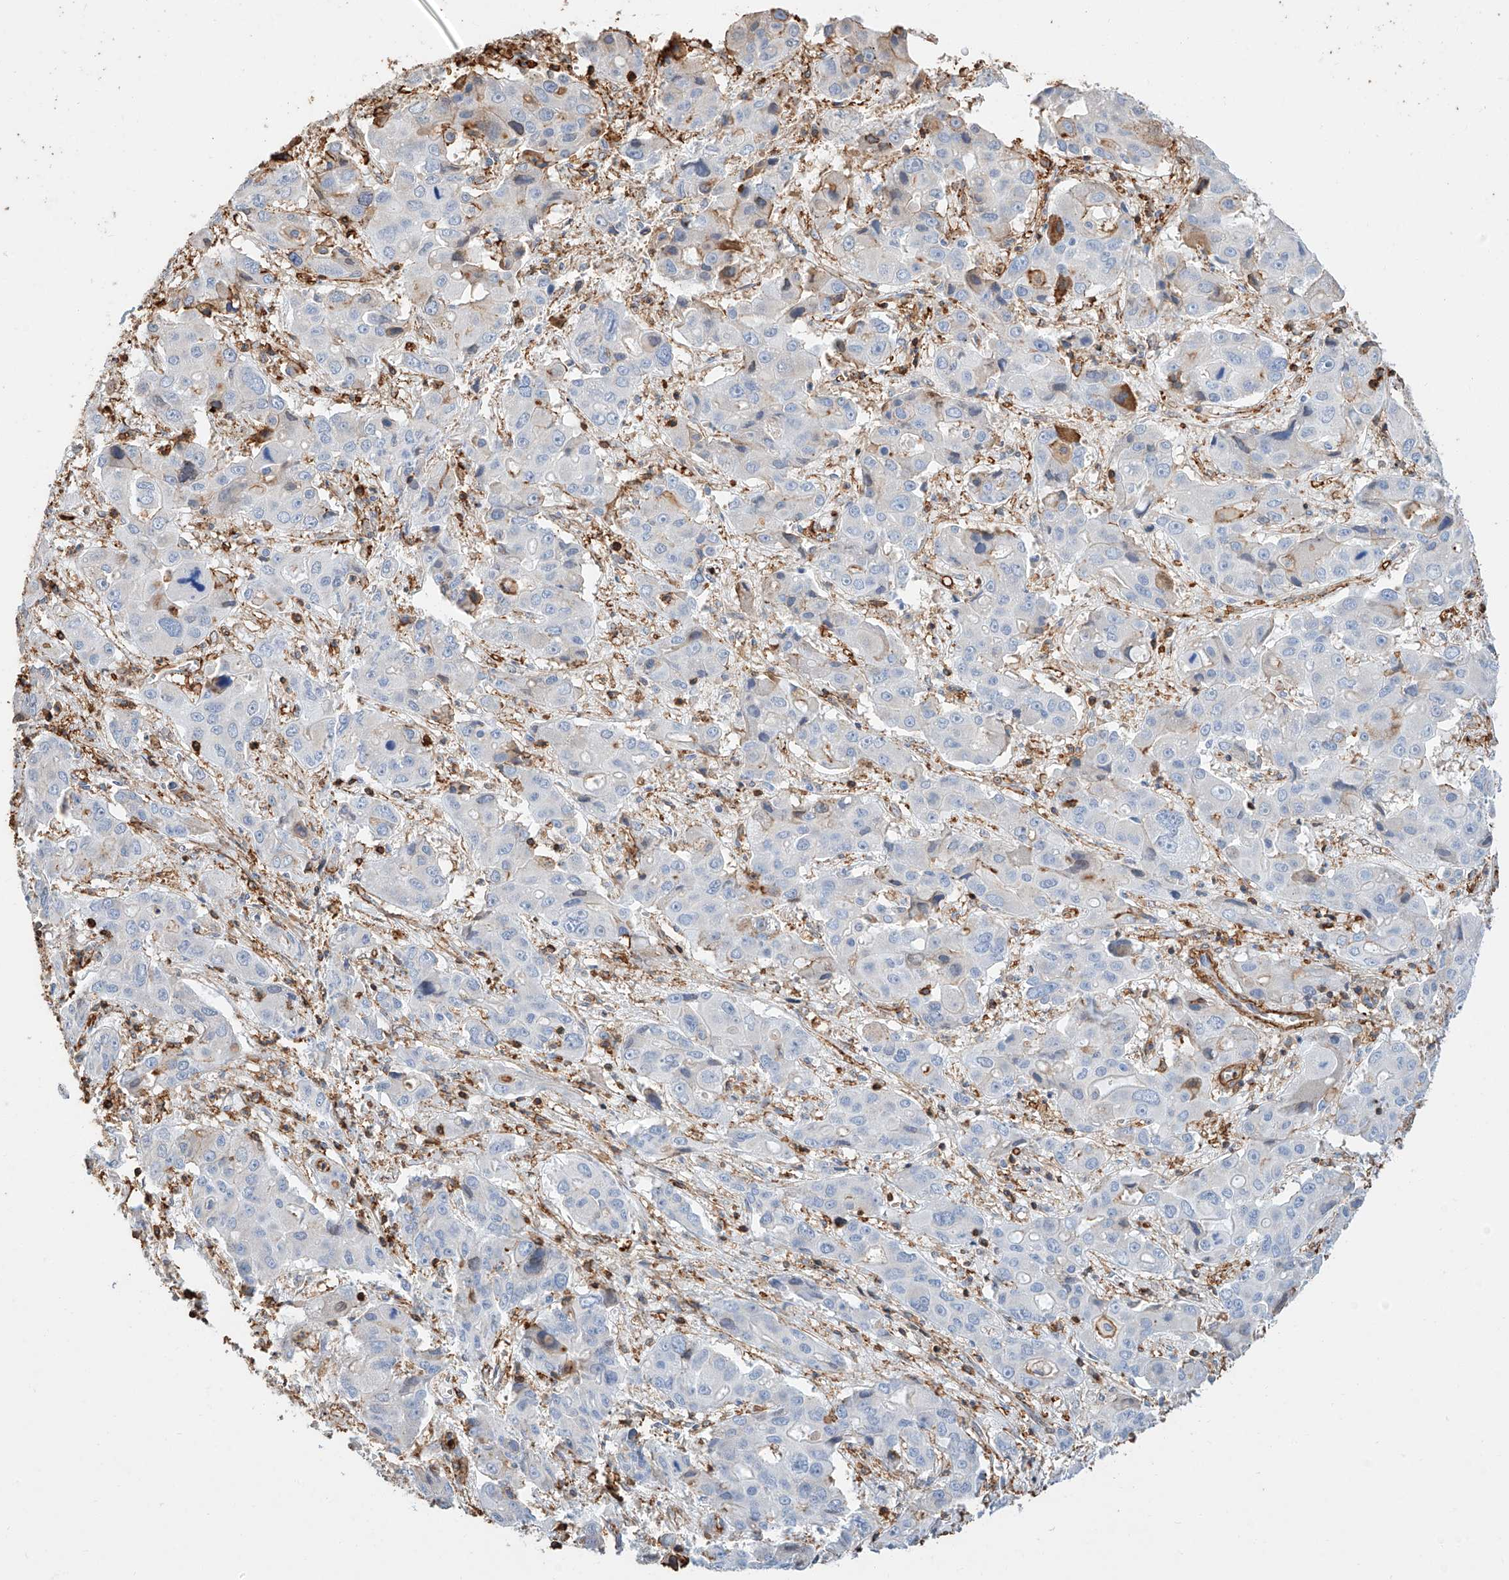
{"staining": {"intensity": "negative", "quantity": "none", "location": "none"}, "tissue": "liver cancer", "cell_type": "Tumor cells", "image_type": "cancer", "snomed": [{"axis": "morphology", "description": "Cholangiocarcinoma"}, {"axis": "topography", "description": "Liver"}], "caption": "Cholangiocarcinoma (liver) was stained to show a protein in brown. There is no significant expression in tumor cells. Nuclei are stained in blue.", "gene": "WFS1", "patient": {"sex": "male", "age": 67}}